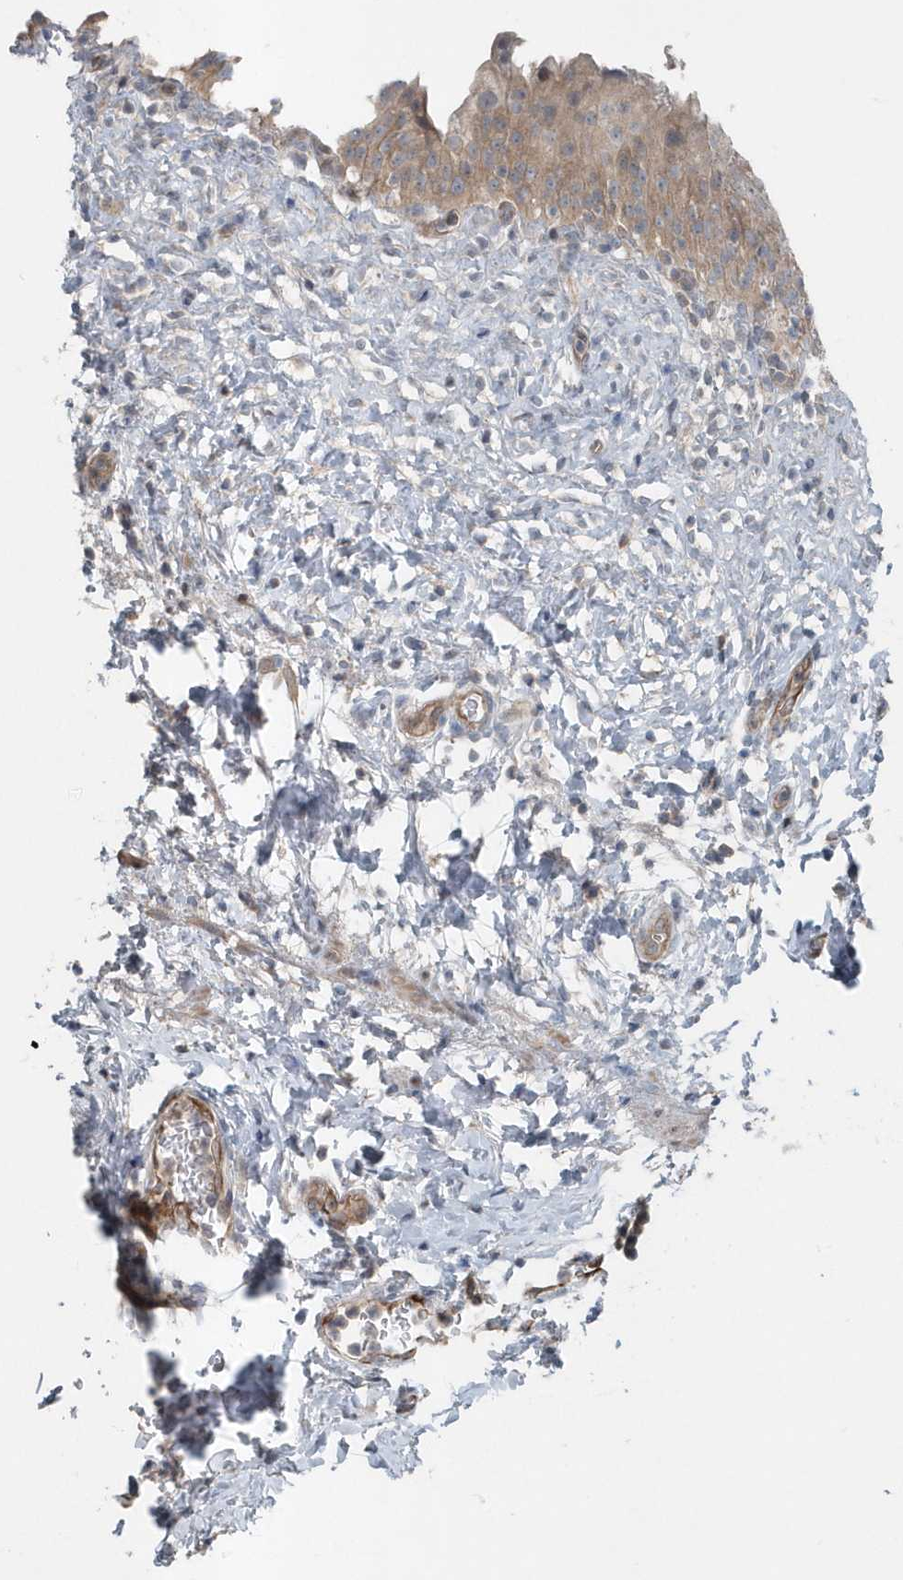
{"staining": {"intensity": "weak", "quantity": "25%-75%", "location": "cytoplasmic/membranous"}, "tissue": "urinary bladder", "cell_type": "Urothelial cells", "image_type": "normal", "snomed": [{"axis": "morphology", "description": "Normal tissue, NOS"}, {"axis": "topography", "description": "Urinary bladder"}], "caption": "High-magnification brightfield microscopy of benign urinary bladder stained with DAB (3,3'-diaminobenzidine) (brown) and counterstained with hematoxylin (blue). urothelial cells exhibit weak cytoplasmic/membranous expression is present in about25%-75% of cells.", "gene": "MCC", "patient": {"sex": "female", "age": 27}}